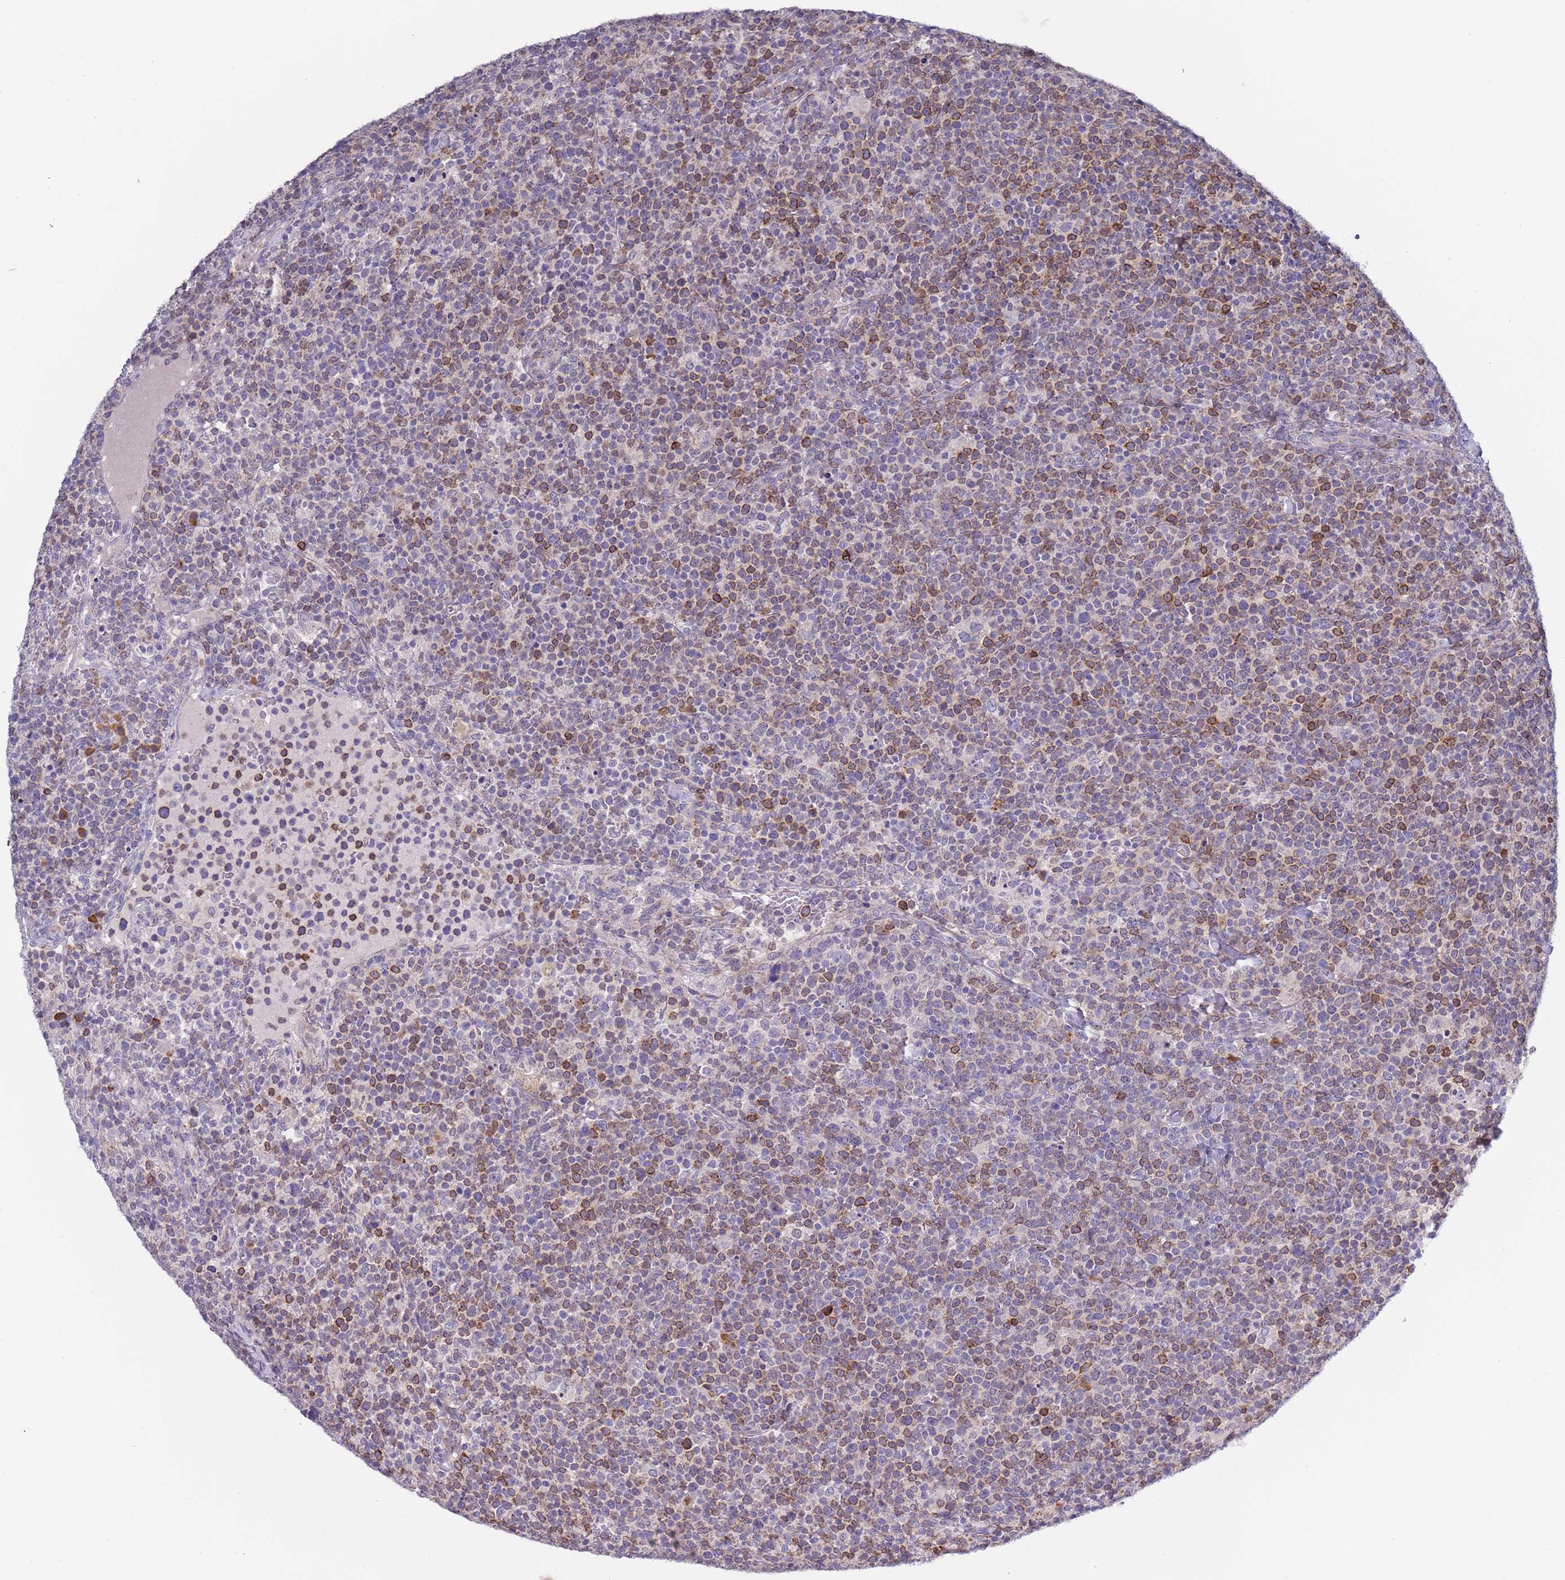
{"staining": {"intensity": "moderate", "quantity": "25%-75%", "location": "cytoplasmic/membranous"}, "tissue": "lymphoma", "cell_type": "Tumor cells", "image_type": "cancer", "snomed": [{"axis": "morphology", "description": "Malignant lymphoma, non-Hodgkin's type, High grade"}, {"axis": "topography", "description": "Lymph node"}], "caption": "A brown stain labels moderate cytoplasmic/membranous staining of a protein in human lymphoma tumor cells.", "gene": "LTB", "patient": {"sex": "male", "age": 61}}